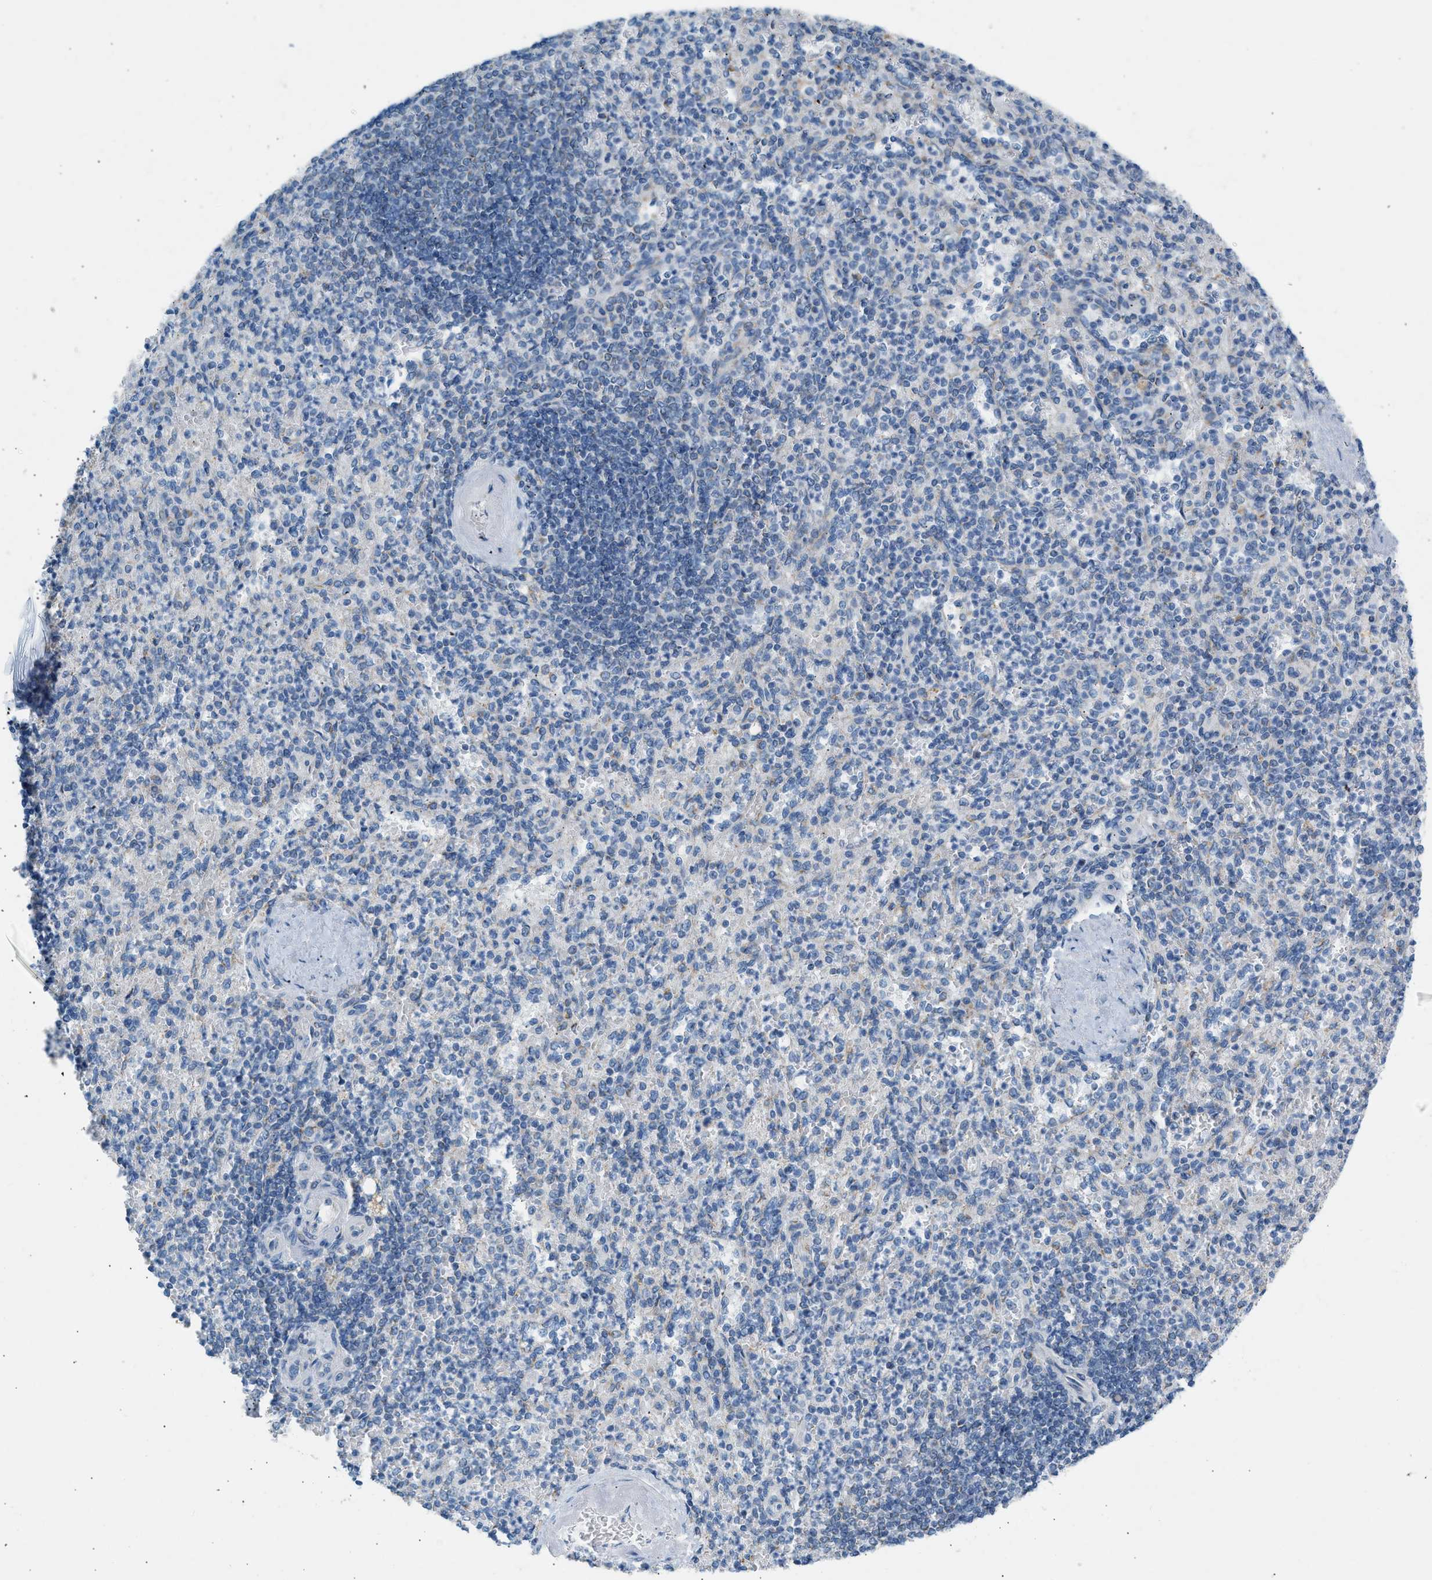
{"staining": {"intensity": "negative", "quantity": "none", "location": "none"}, "tissue": "spleen", "cell_type": "Cells in red pulp", "image_type": "normal", "snomed": [{"axis": "morphology", "description": "Normal tissue, NOS"}, {"axis": "topography", "description": "Spleen"}], "caption": "Spleen stained for a protein using IHC displays no expression cells in red pulp.", "gene": "NDUFS8", "patient": {"sex": "female", "age": 74}}